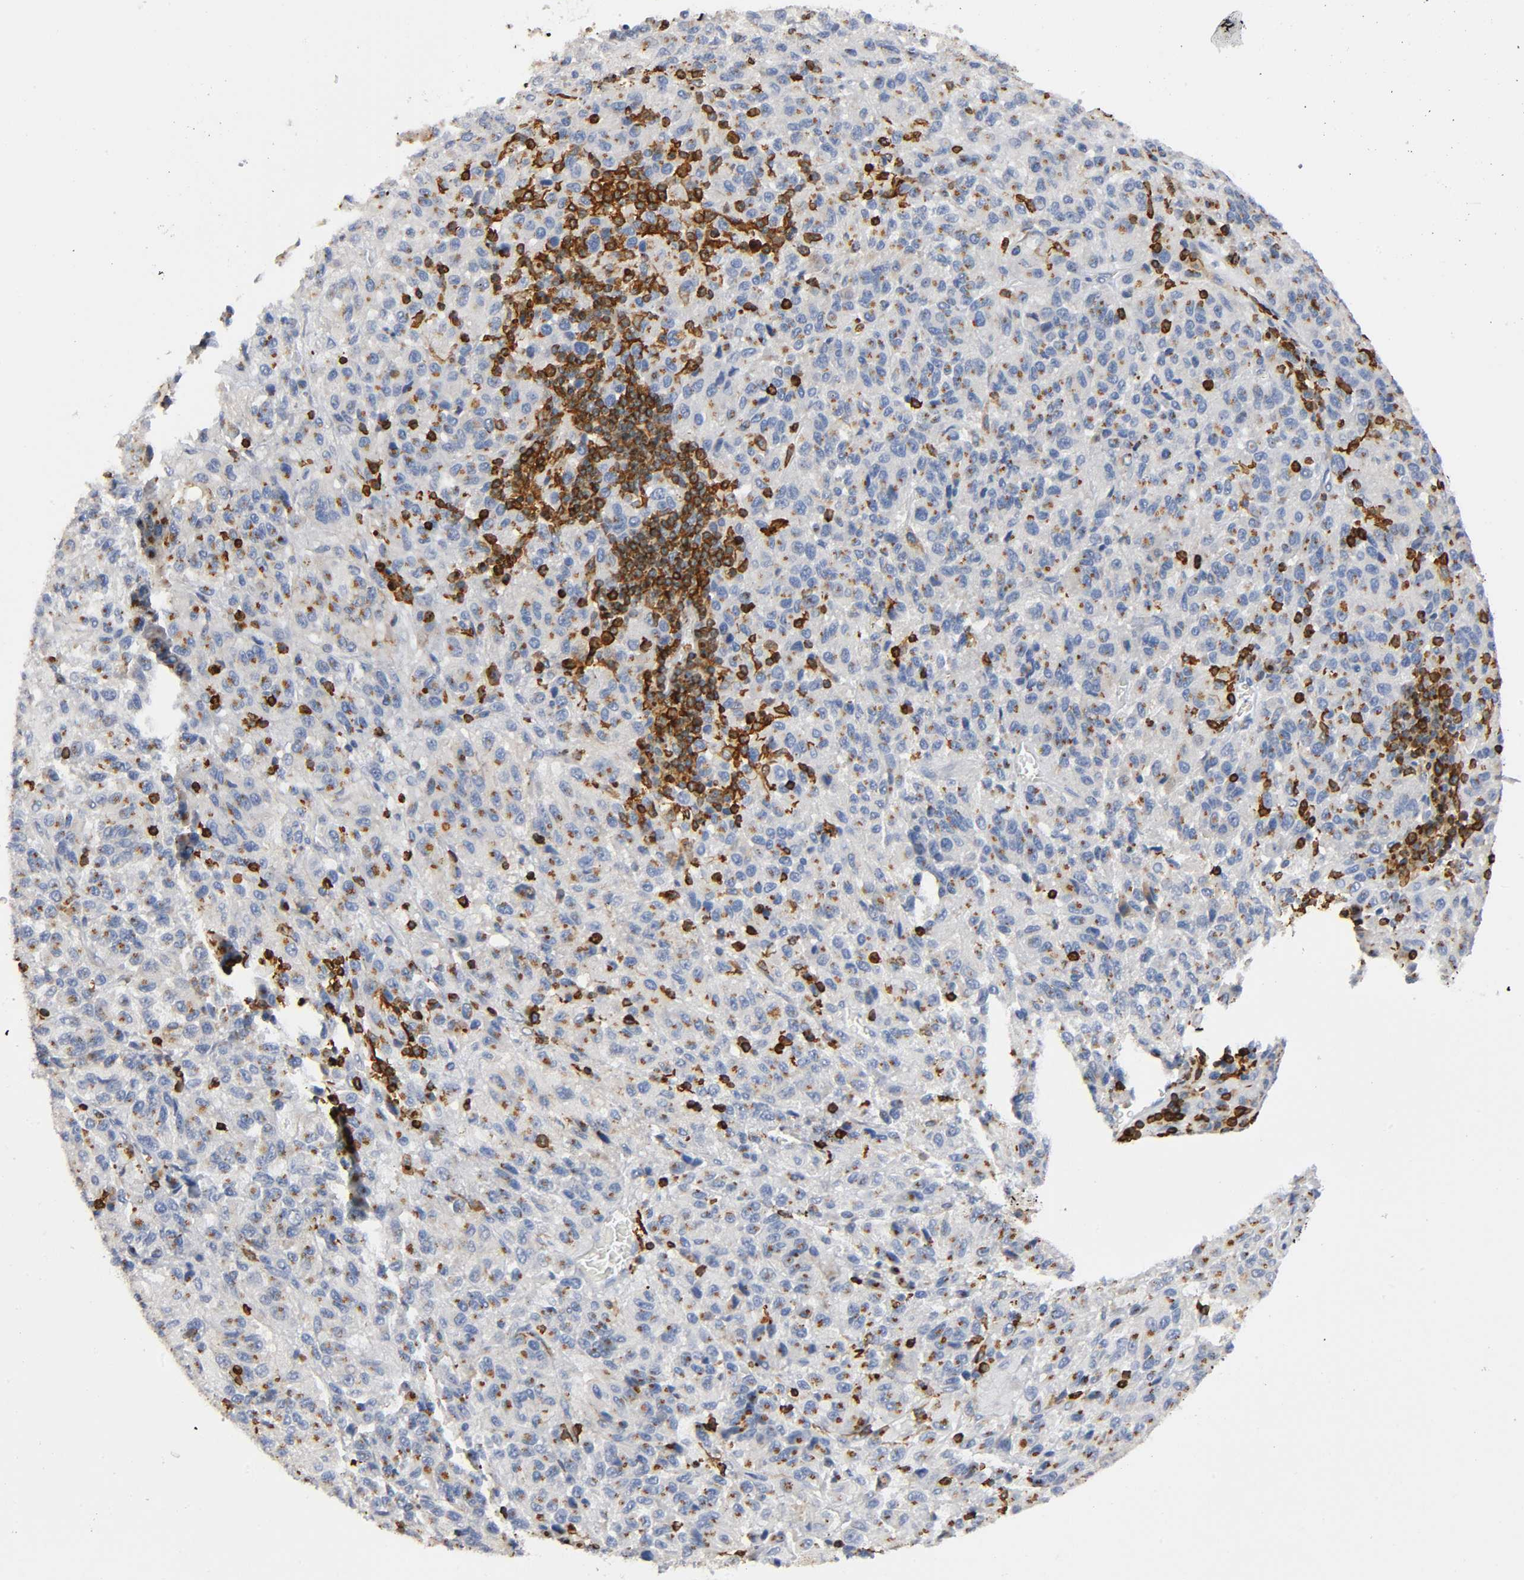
{"staining": {"intensity": "moderate", "quantity": ">75%", "location": "cytoplasmic/membranous"}, "tissue": "melanoma", "cell_type": "Tumor cells", "image_type": "cancer", "snomed": [{"axis": "morphology", "description": "Malignant melanoma, Metastatic site"}, {"axis": "topography", "description": "Lung"}], "caption": "IHC of malignant melanoma (metastatic site) exhibits medium levels of moderate cytoplasmic/membranous positivity in about >75% of tumor cells. Nuclei are stained in blue.", "gene": "CAPN10", "patient": {"sex": "male", "age": 64}}